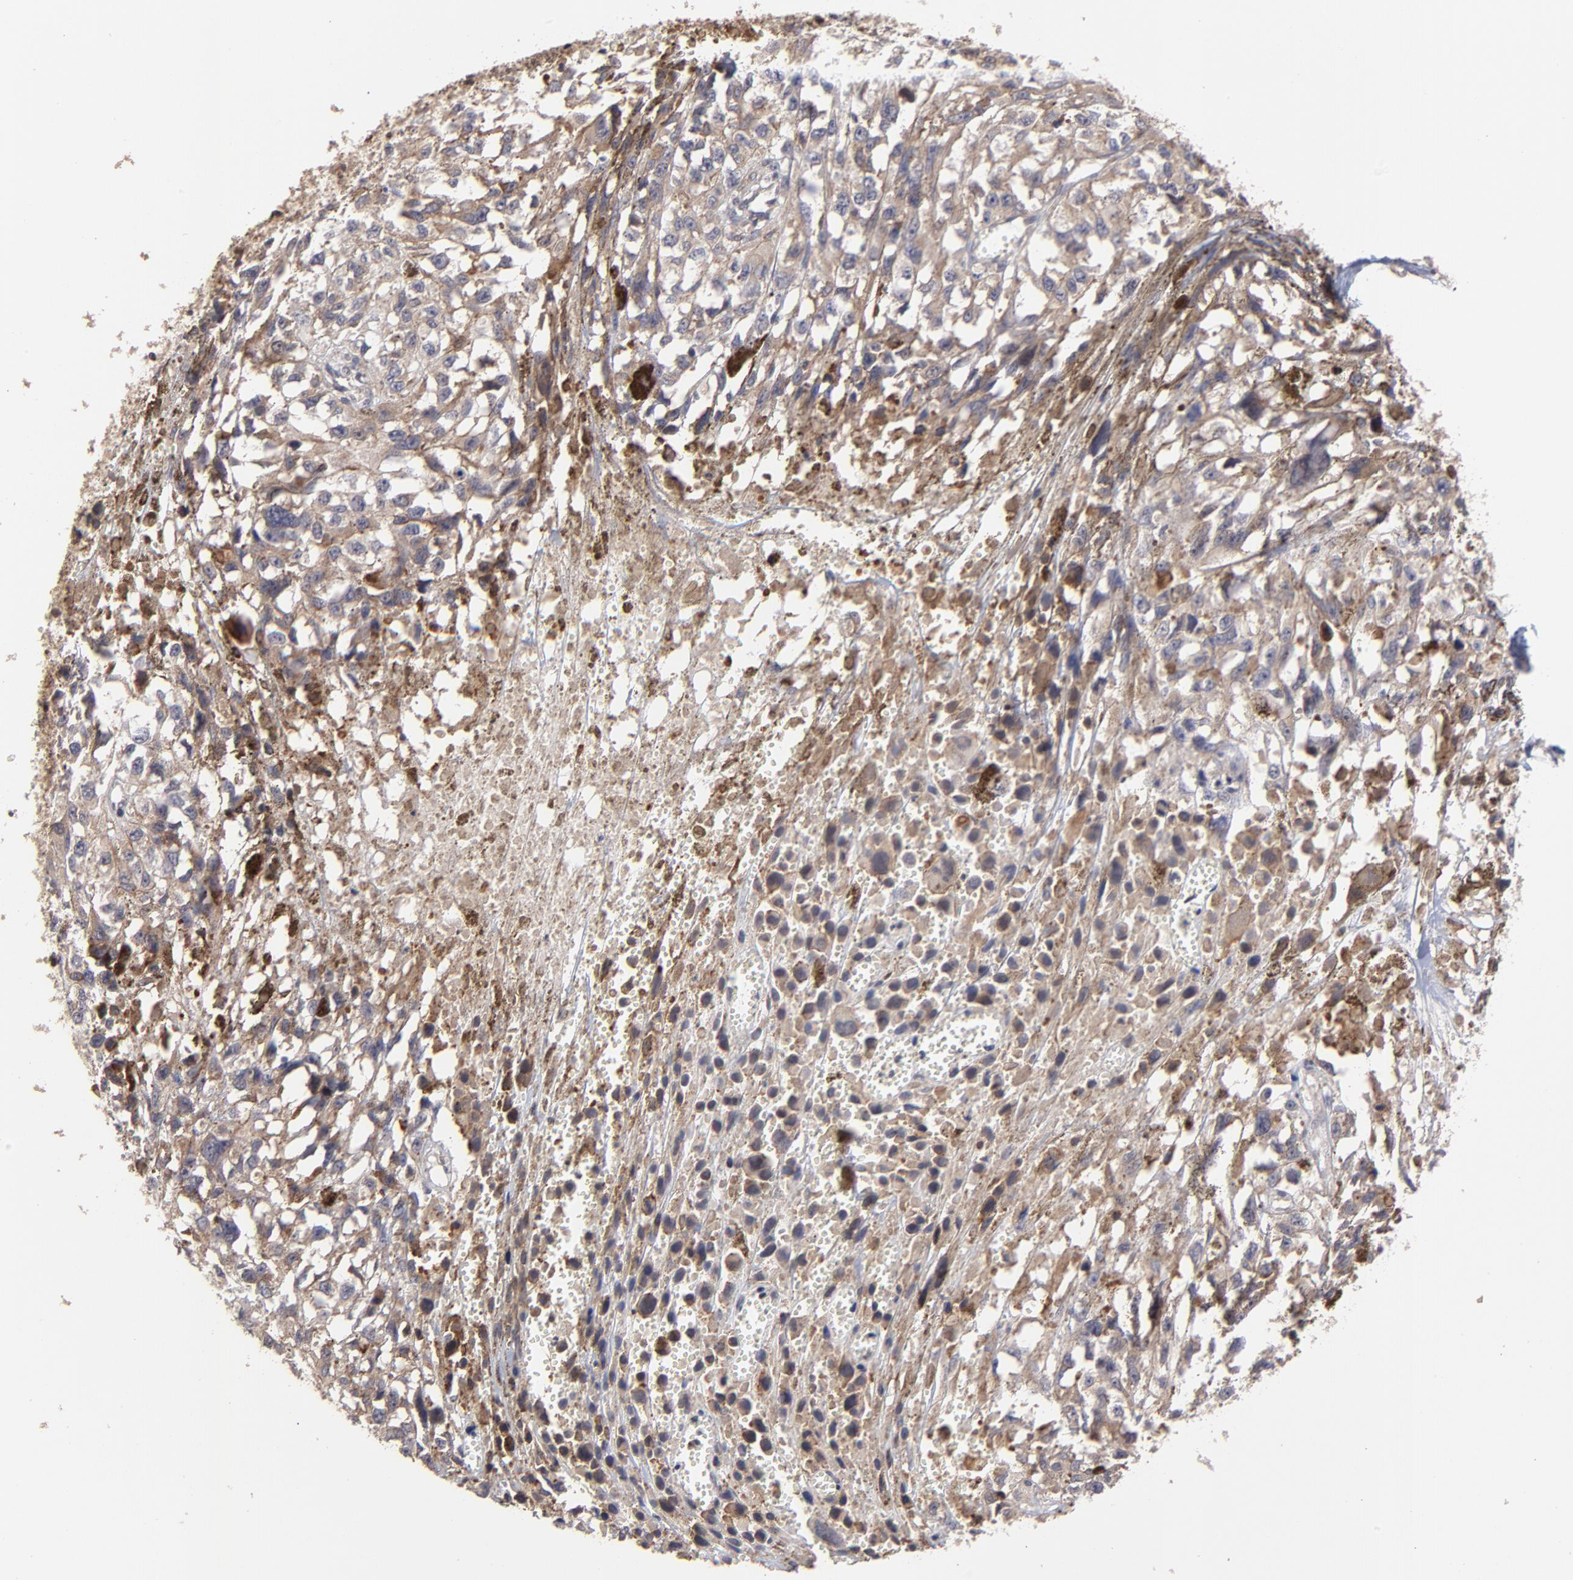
{"staining": {"intensity": "moderate", "quantity": "25%-75%", "location": "cytoplasmic/membranous"}, "tissue": "melanoma", "cell_type": "Tumor cells", "image_type": "cancer", "snomed": [{"axis": "morphology", "description": "Malignant melanoma, Metastatic site"}, {"axis": "topography", "description": "Lymph node"}], "caption": "A histopathology image of melanoma stained for a protein demonstrates moderate cytoplasmic/membranous brown staining in tumor cells. The protein of interest is shown in brown color, while the nuclei are stained blue.", "gene": "UBE2L6", "patient": {"sex": "male", "age": 59}}